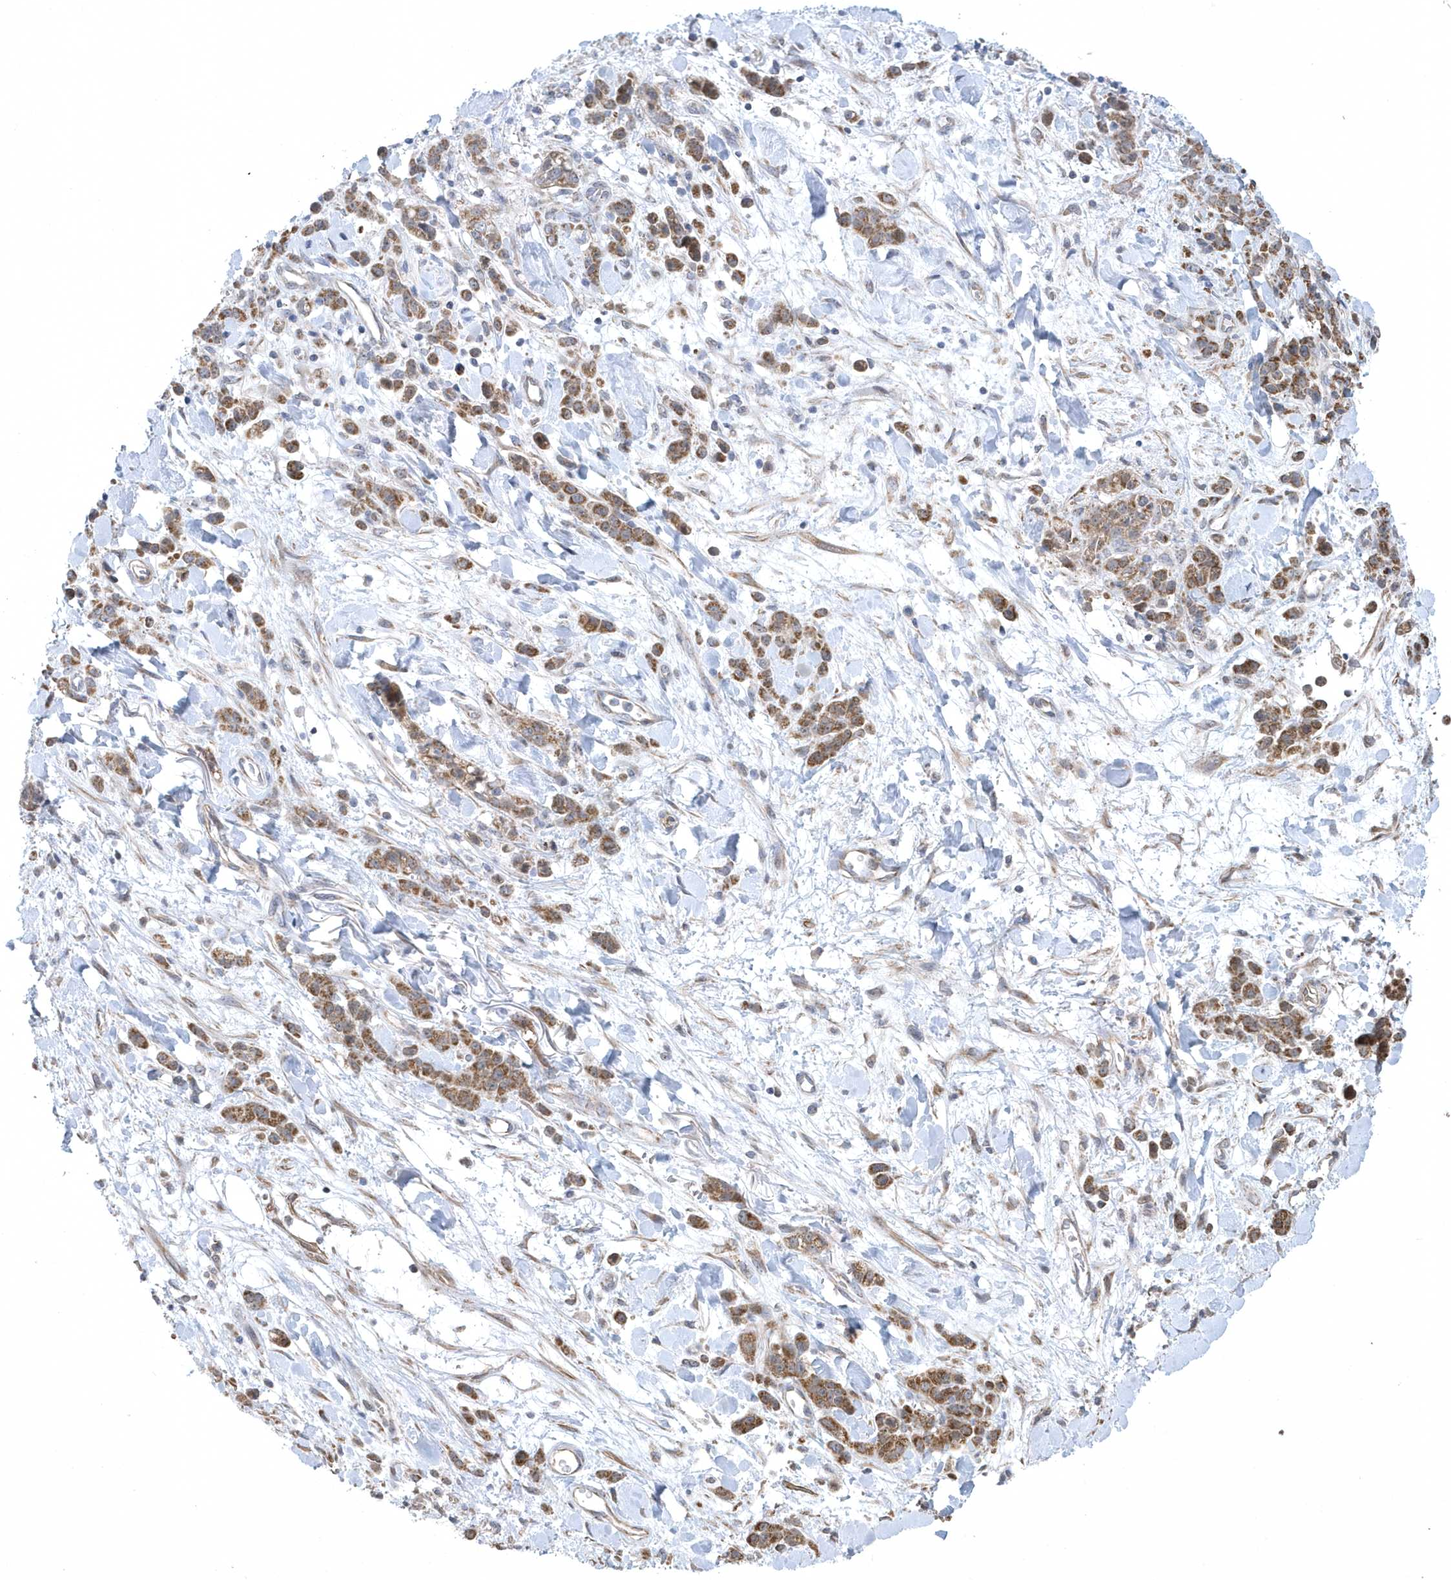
{"staining": {"intensity": "moderate", "quantity": ">75%", "location": "cytoplasmic/membranous"}, "tissue": "stomach cancer", "cell_type": "Tumor cells", "image_type": "cancer", "snomed": [{"axis": "morphology", "description": "Normal tissue, NOS"}, {"axis": "morphology", "description": "Adenocarcinoma, NOS"}, {"axis": "topography", "description": "Stomach"}], "caption": "Moderate cytoplasmic/membranous expression is identified in approximately >75% of tumor cells in stomach adenocarcinoma.", "gene": "SLX9", "patient": {"sex": "male", "age": 82}}